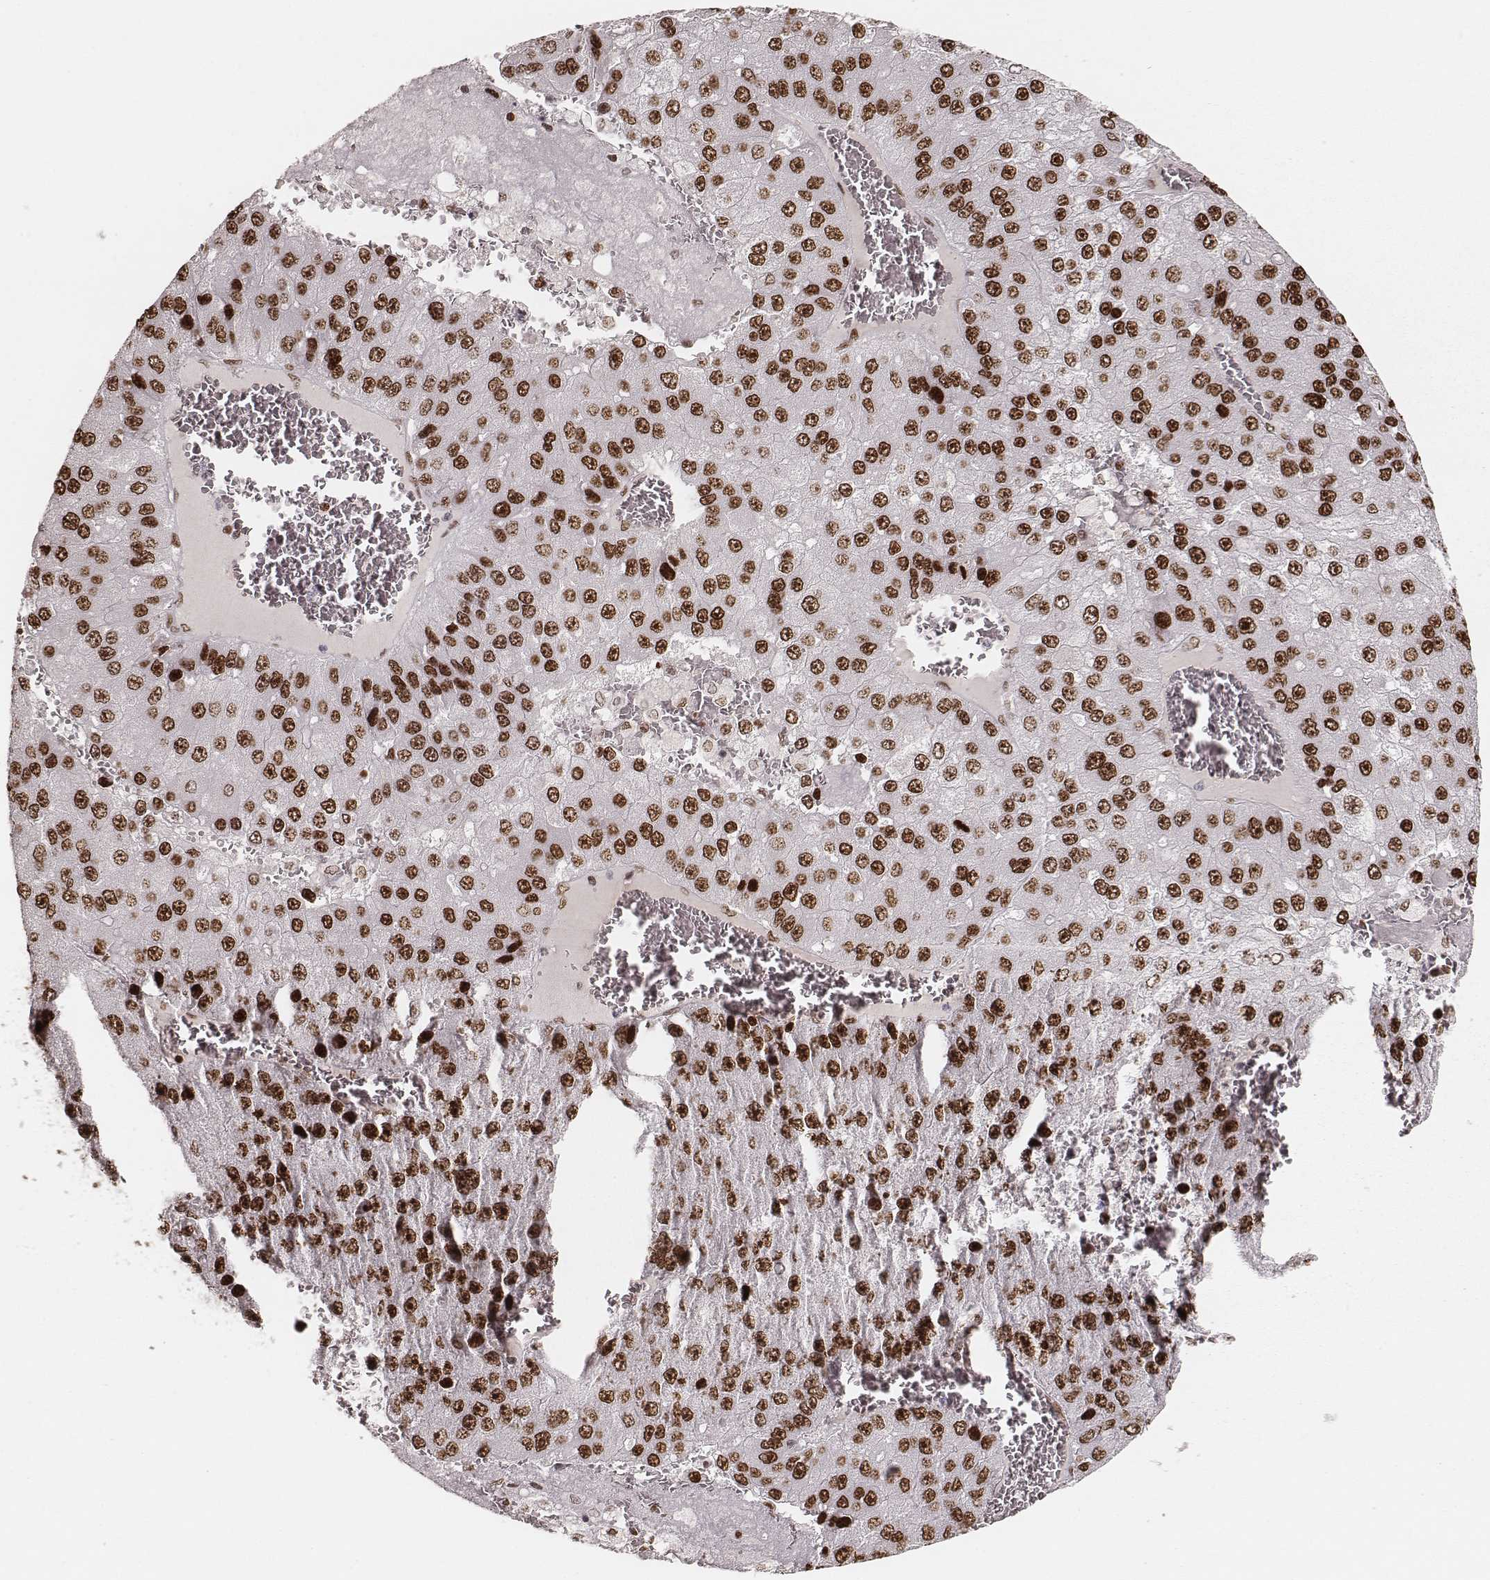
{"staining": {"intensity": "strong", "quantity": ">75%", "location": "nuclear"}, "tissue": "liver cancer", "cell_type": "Tumor cells", "image_type": "cancer", "snomed": [{"axis": "morphology", "description": "Carcinoma, Hepatocellular, NOS"}, {"axis": "topography", "description": "Liver"}], "caption": "A micrograph showing strong nuclear staining in approximately >75% of tumor cells in liver cancer, as visualized by brown immunohistochemical staining.", "gene": "PARP1", "patient": {"sex": "female", "age": 73}}